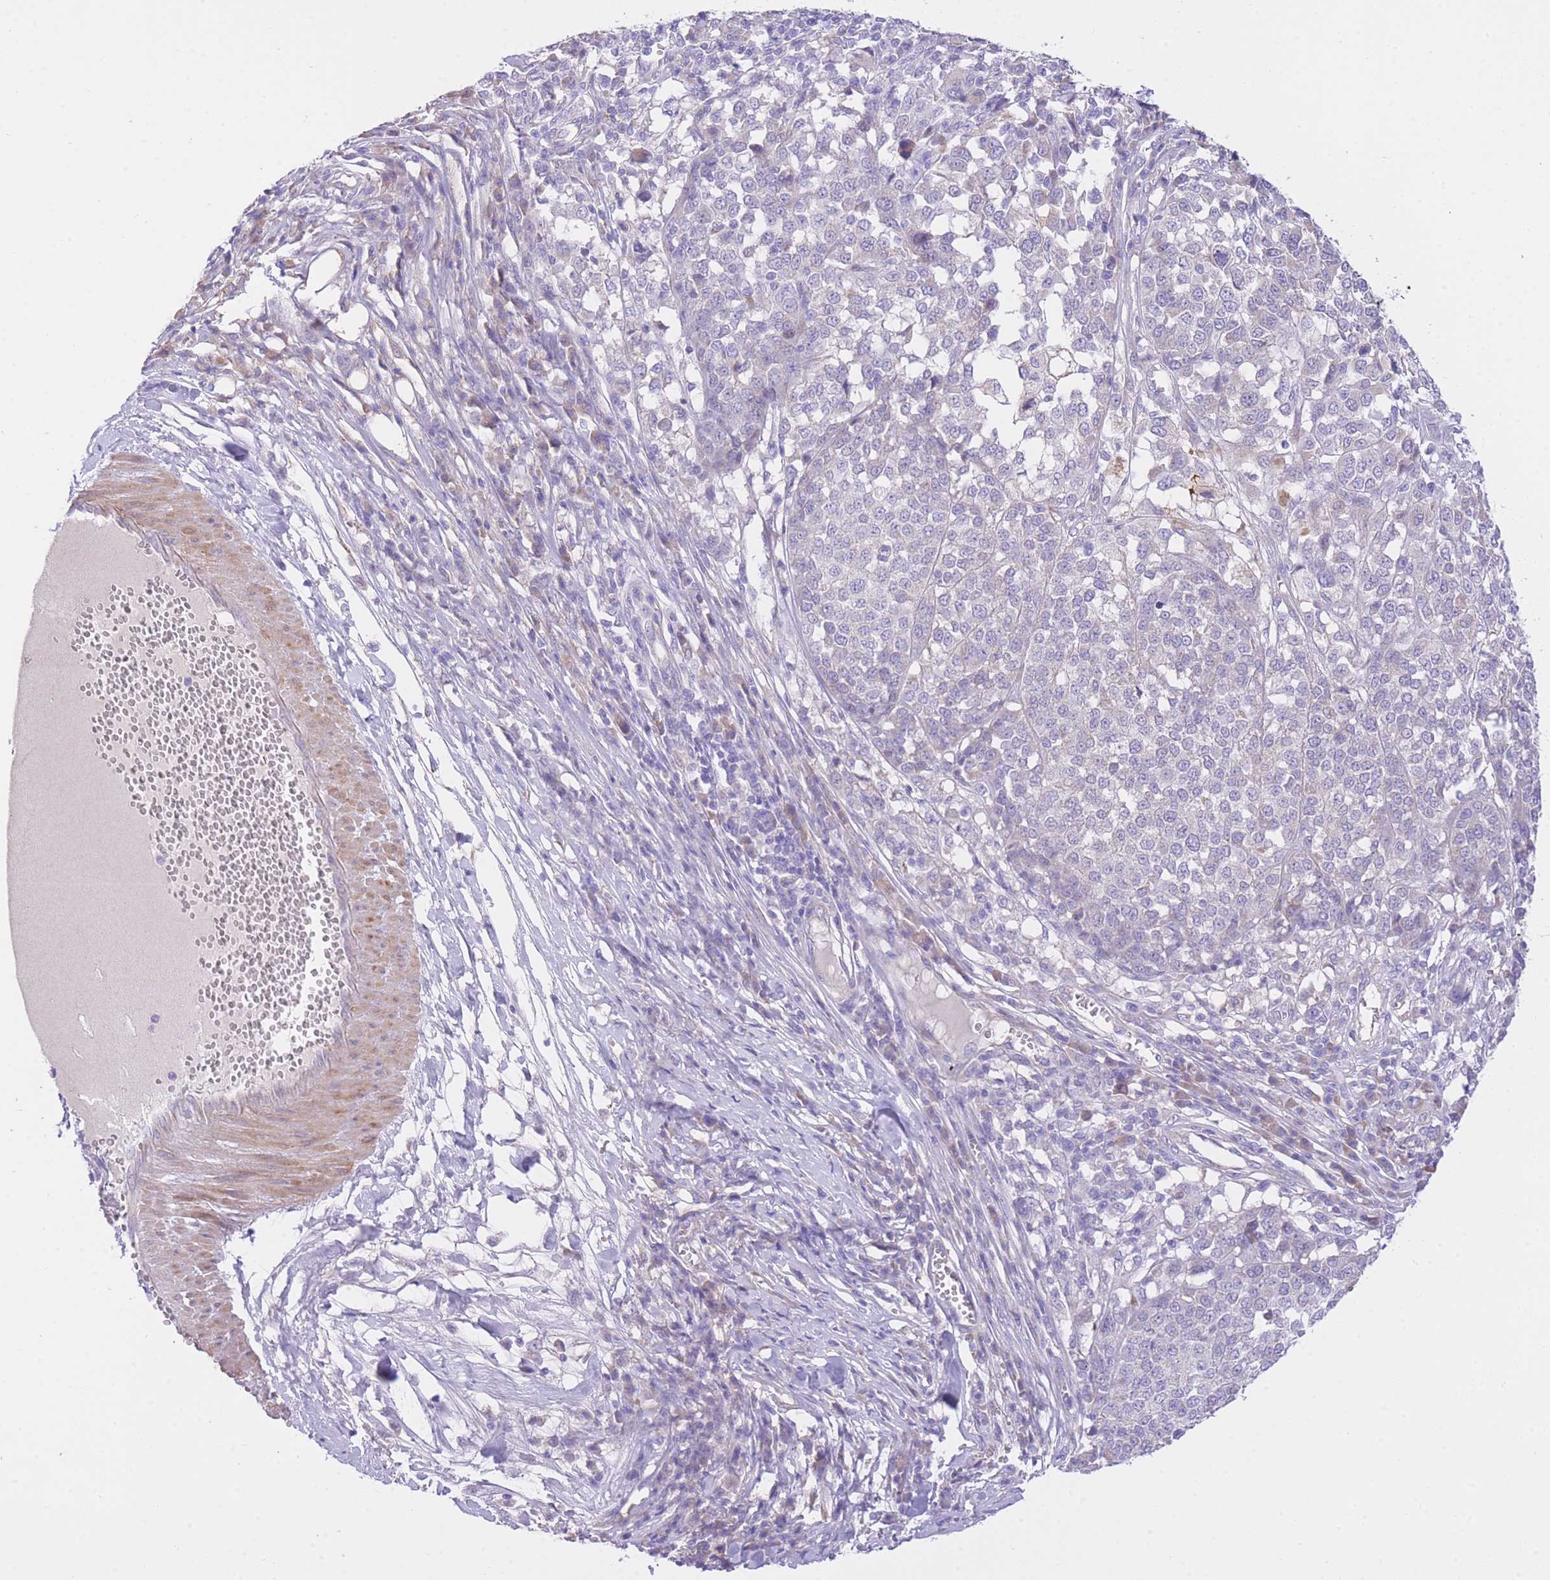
{"staining": {"intensity": "negative", "quantity": "none", "location": "none"}, "tissue": "melanoma", "cell_type": "Tumor cells", "image_type": "cancer", "snomed": [{"axis": "morphology", "description": "Malignant melanoma, Metastatic site"}, {"axis": "topography", "description": "Lymph node"}], "caption": "IHC of melanoma reveals no expression in tumor cells. Nuclei are stained in blue.", "gene": "PGM1", "patient": {"sex": "male", "age": 44}}